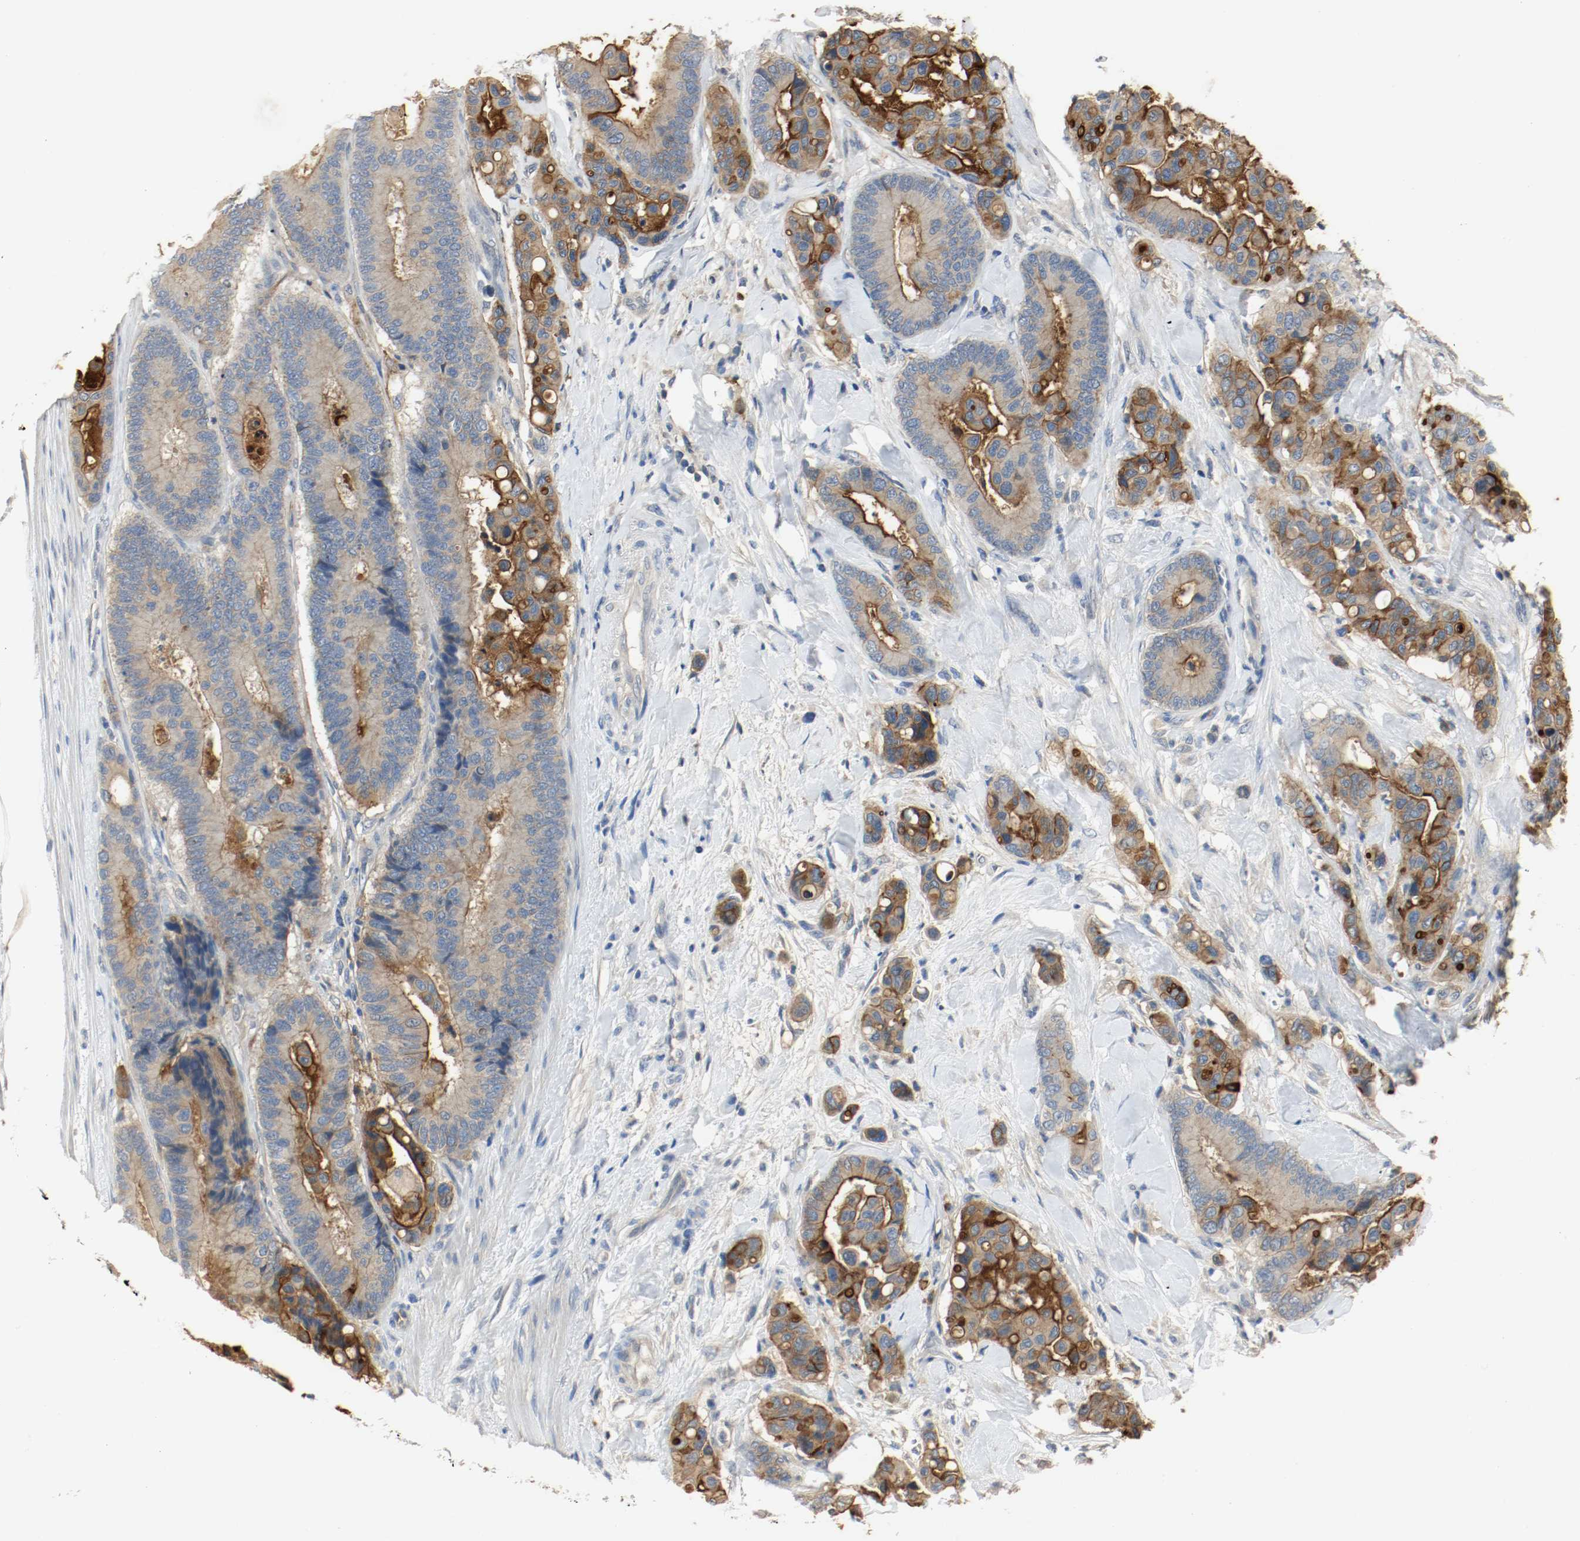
{"staining": {"intensity": "negative", "quantity": "none", "location": "none"}, "tissue": "colorectal cancer", "cell_type": "Tumor cells", "image_type": "cancer", "snomed": [{"axis": "morphology", "description": "Normal tissue, NOS"}, {"axis": "morphology", "description": "Adenocarcinoma, NOS"}, {"axis": "topography", "description": "Colon"}], "caption": "An image of colorectal cancer stained for a protein demonstrates no brown staining in tumor cells.", "gene": "MELTF", "patient": {"sex": "male", "age": 82}}